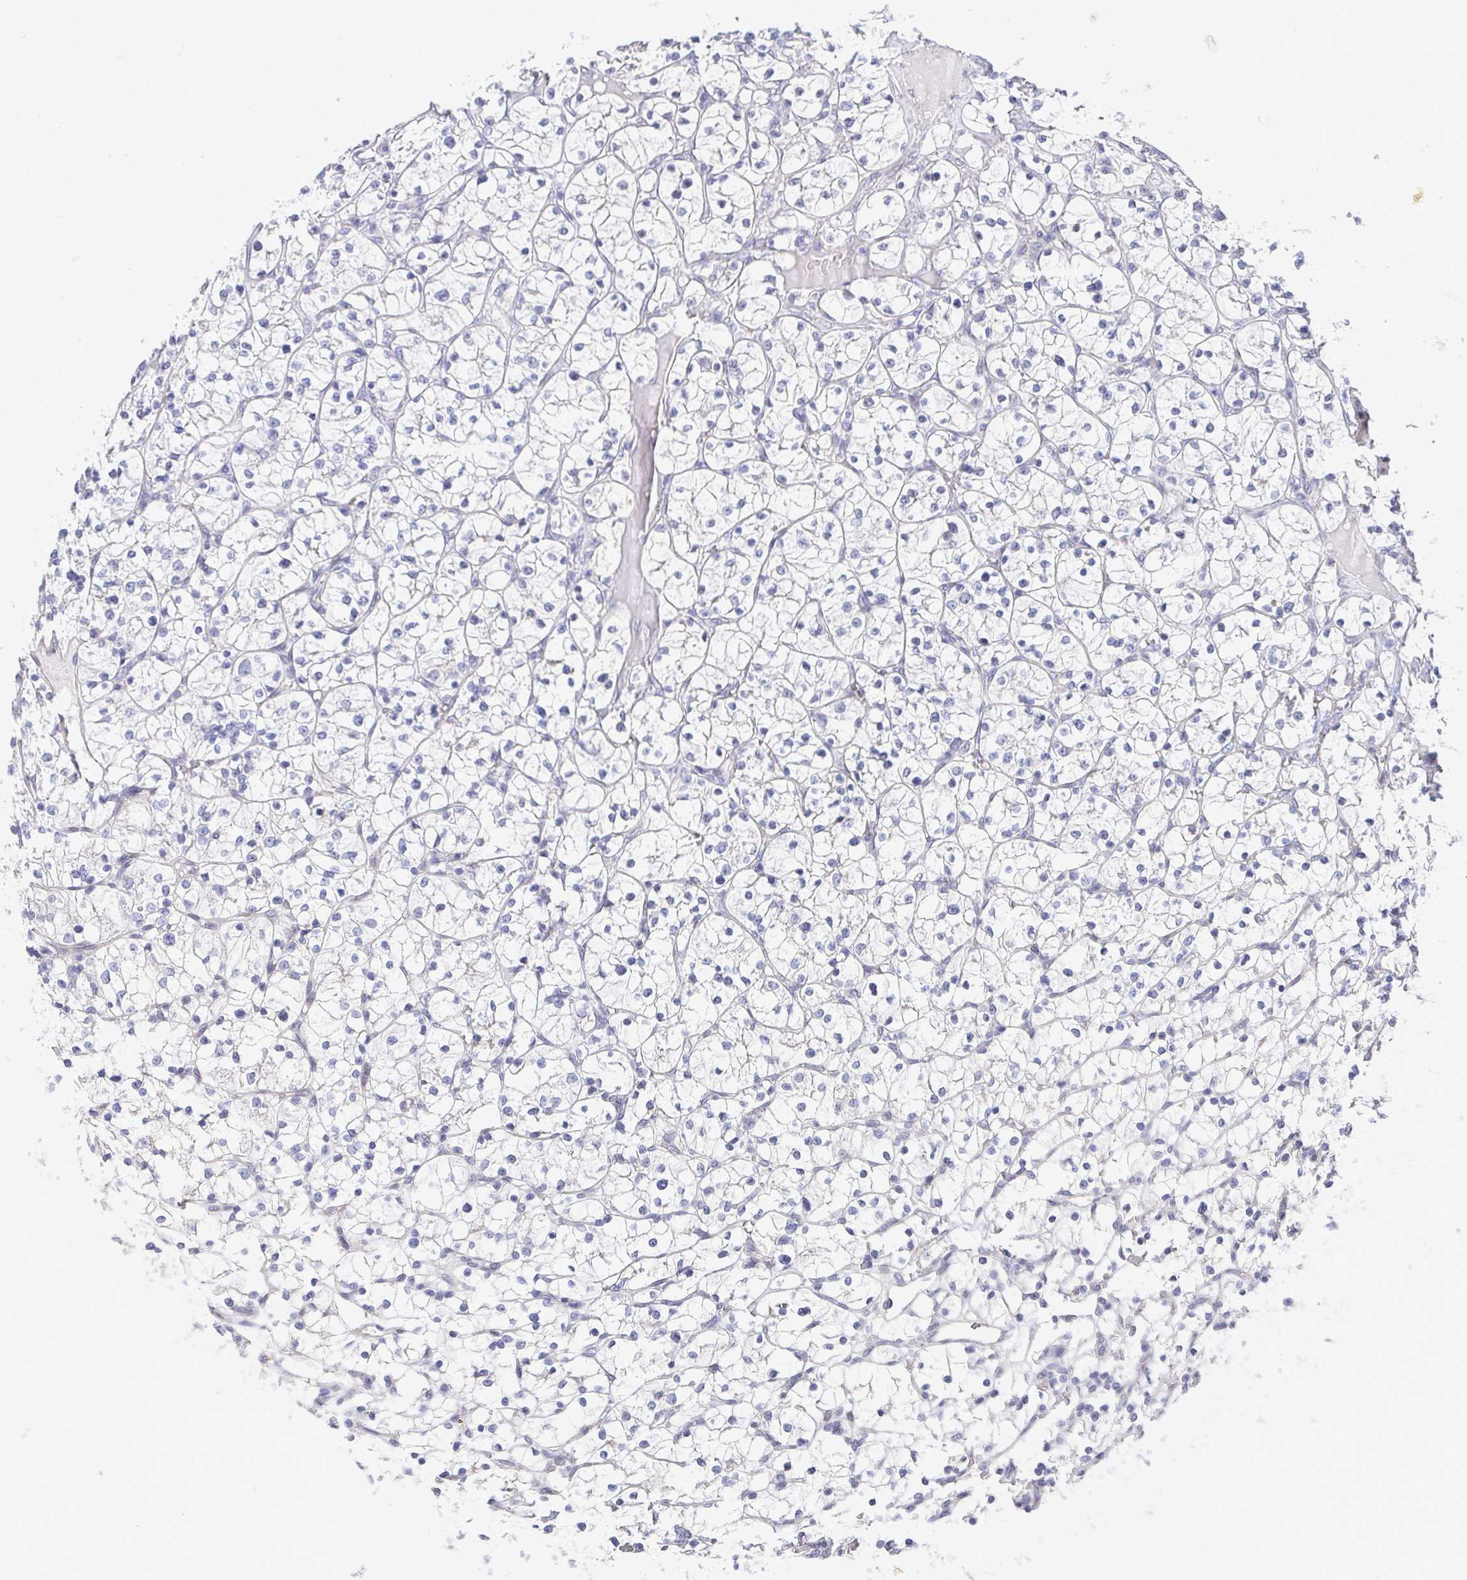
{"staining": {"intensity": "negative", "quantity": "none", "location": "none"}, "tissue": "renal cancer", "cell_type": "Tumor cells", "image_type": "cancer", "snomed": [{"axis": "morphology", "description": "Adenocarcinoma, NOS"}, {"axis": "topography", "description": "Kidney"}], "caption": "Immunohistochemistry (IHC) micrograph of neoplastic tissue: human renal cancer (adenocarcinoma) stained with DAB (3,3'-diaminobenzidine) exhibits no significant protein staining in tumor cells.", "gene": "AKAP14", "patient": {"sex": "female", "age": 64}}